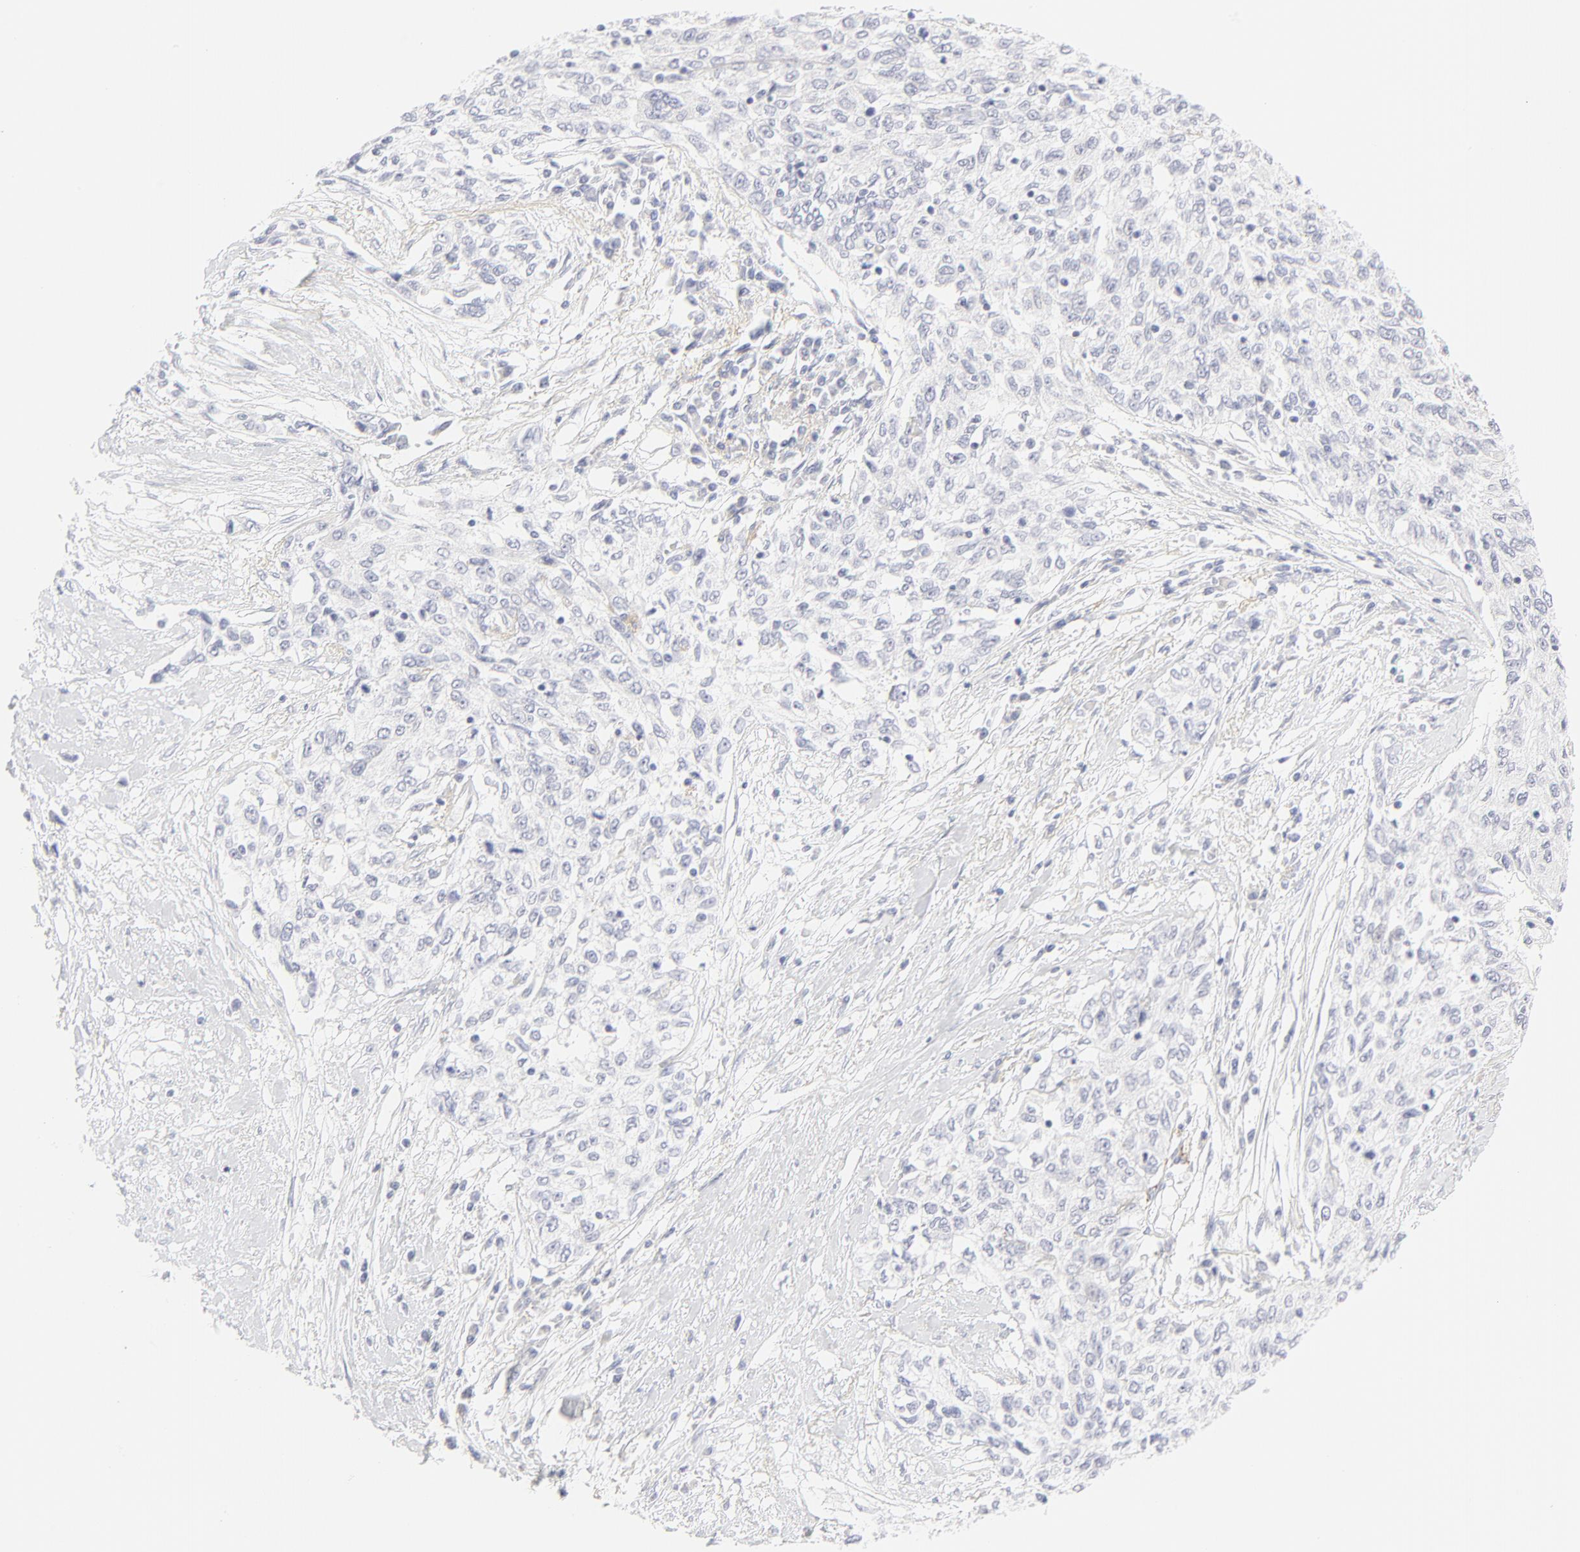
{"staining": {"intensity": "negative", "quantity": "none", "location": "none"}, "tissue": "cervical cancer", "cell_type": "Tumor cells", "image_type": "cancer", "snomed": [{"axis": "morphology", "description": "Squamous cell carcinoma, NOS"}, {"axis": "topography", "description": "Cervix"}], "caption": "Cervical cancer was stained to show a protein in brown. There is no significant positivity in tumor cells.", "gene": "NPNT", "patient": {"sex": "female", "age": 57}}